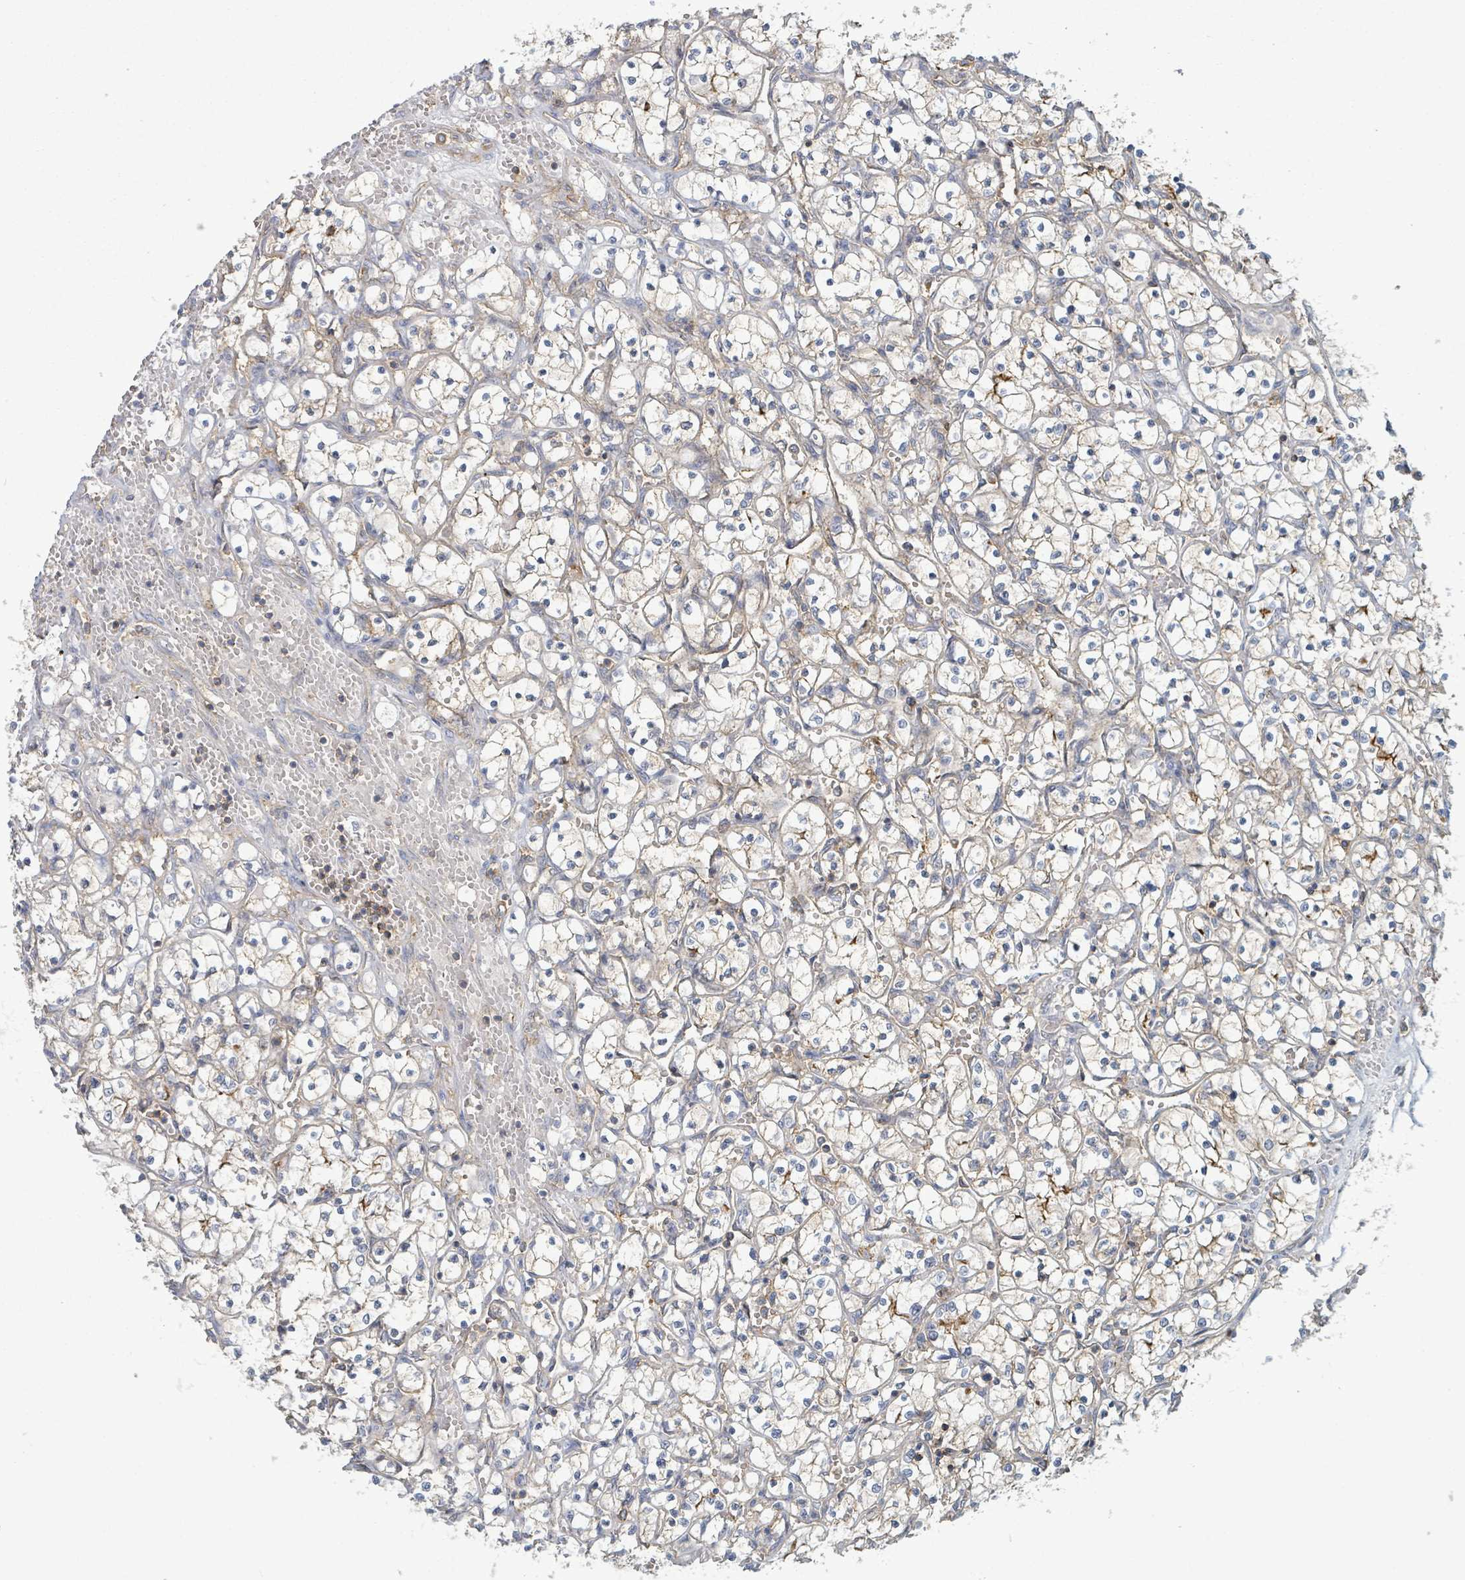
{"staining": {"intensity": "weak", "quantity": "25%-75%", "location": "cytoplasmic/membranous"}, "tissue": "renal cancer", "cell_type": "Tumor cells", "image_type": "cancer", "snomed": [{"axis": "morphology", "description": "Adenocarcinoma, NOS"}, {"axis": "topography", "description": "Kidney"}], "caption": "Immunohistochemistry (IHC) photomicrograph of renal cancer (adenocarcinoma) stained for a protein (brown), which exhibits low levels of weak cytoplasmic/membranous positivity in approximately 25%-75% of tumor cells.", "gene": "TNFRSF14", "patient": {"sex": "female", "age": 69}}